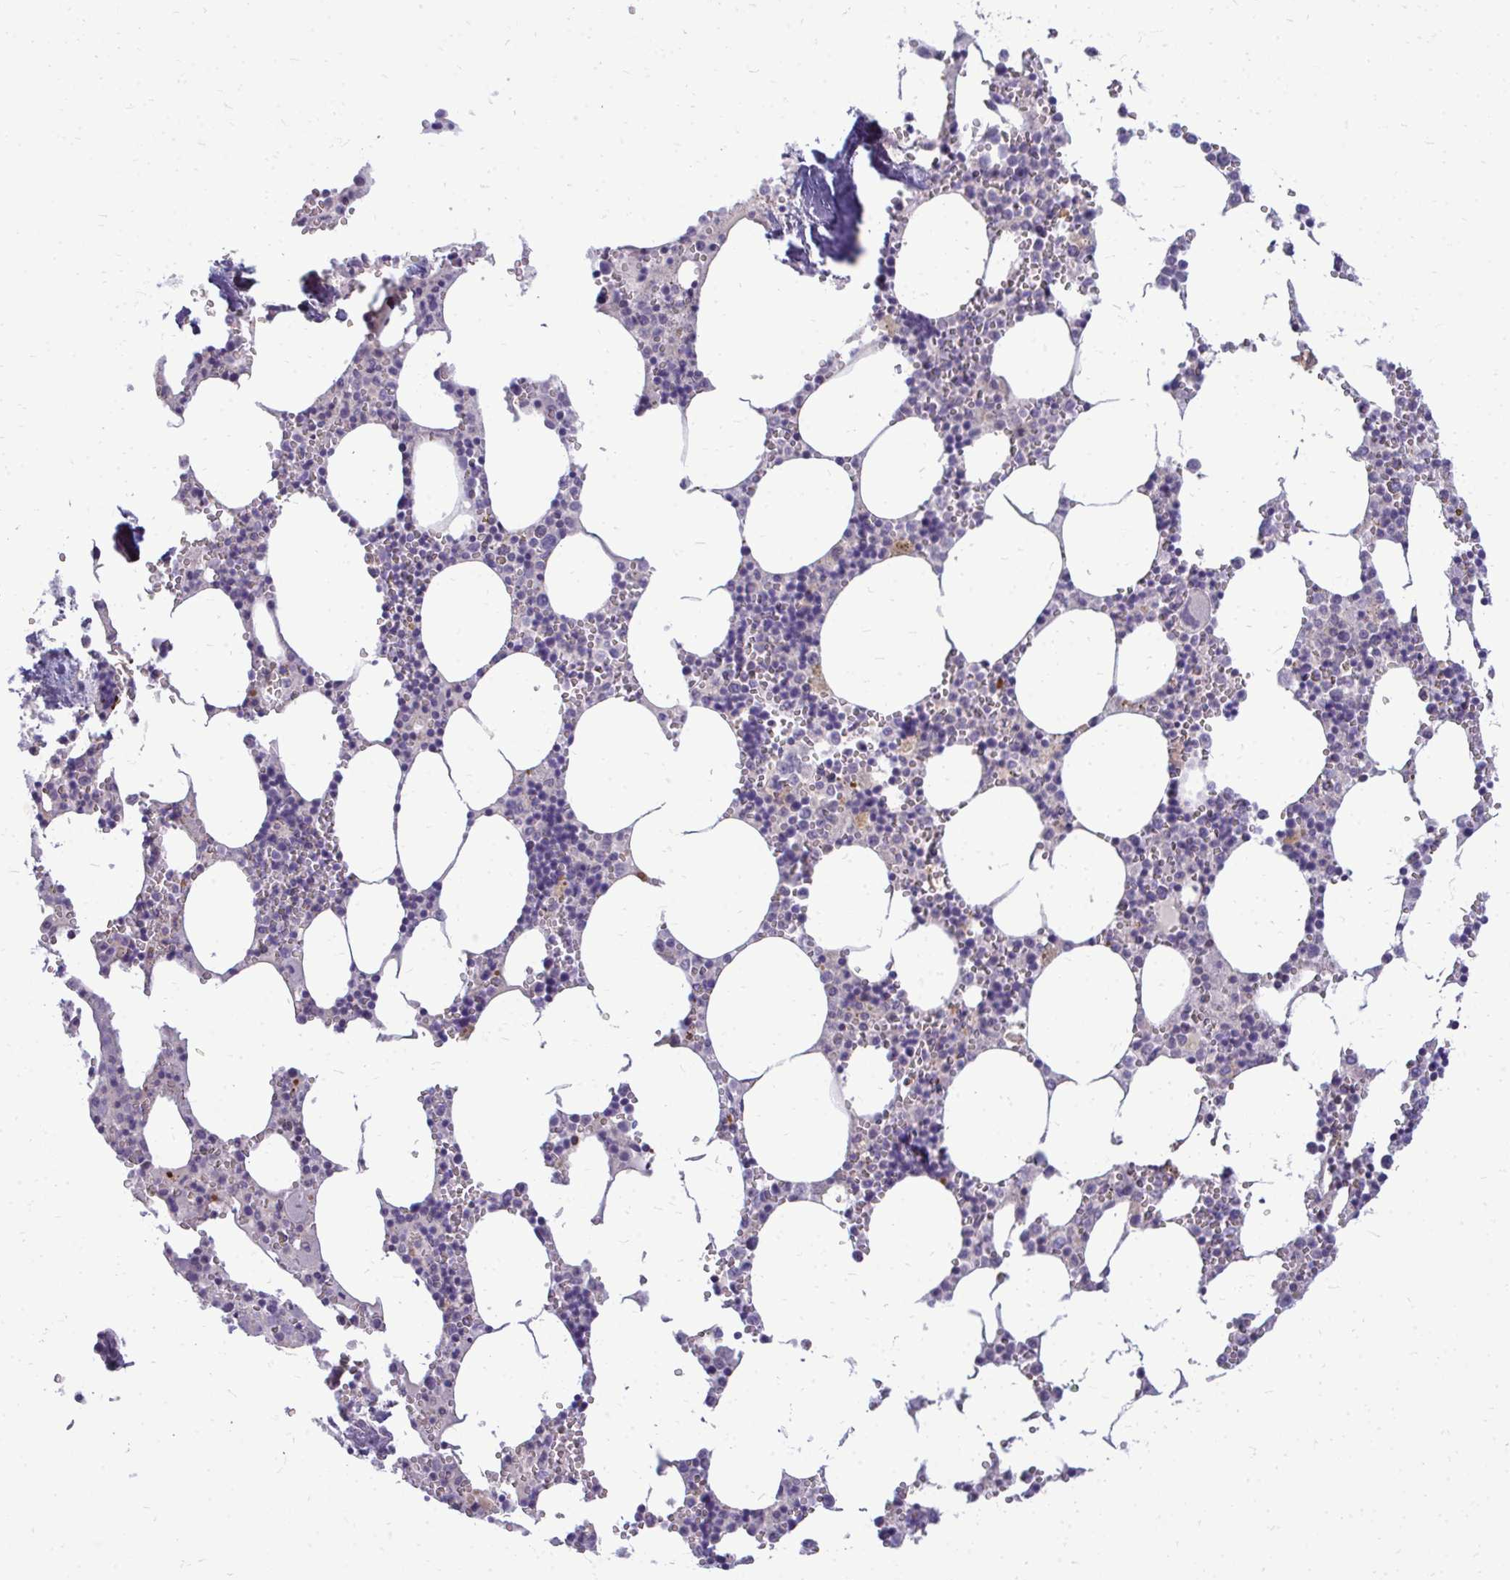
{"staining": {"intensity": "negative", "quantity": "none", "location": "none"}, "tissue": "bone marrow", "cell_type": "Hematopoietic cells", "image_type": "normal", "snomed": [{"axis": "morphology", "description": "Normal tissue, NOS"}, {"axis": "topography", "description": "Bone marrow"}], "caption": "Immunohistochemistry micrograph of normal bone marrow stained for a protein (brown), which reveals no staining in hematopoietic cells. (DAB immunohistochemistry (IHC) with hematoxylin counter stain).", "gene": "FABP3", "patient": {"sex": "male", "age": 54}}